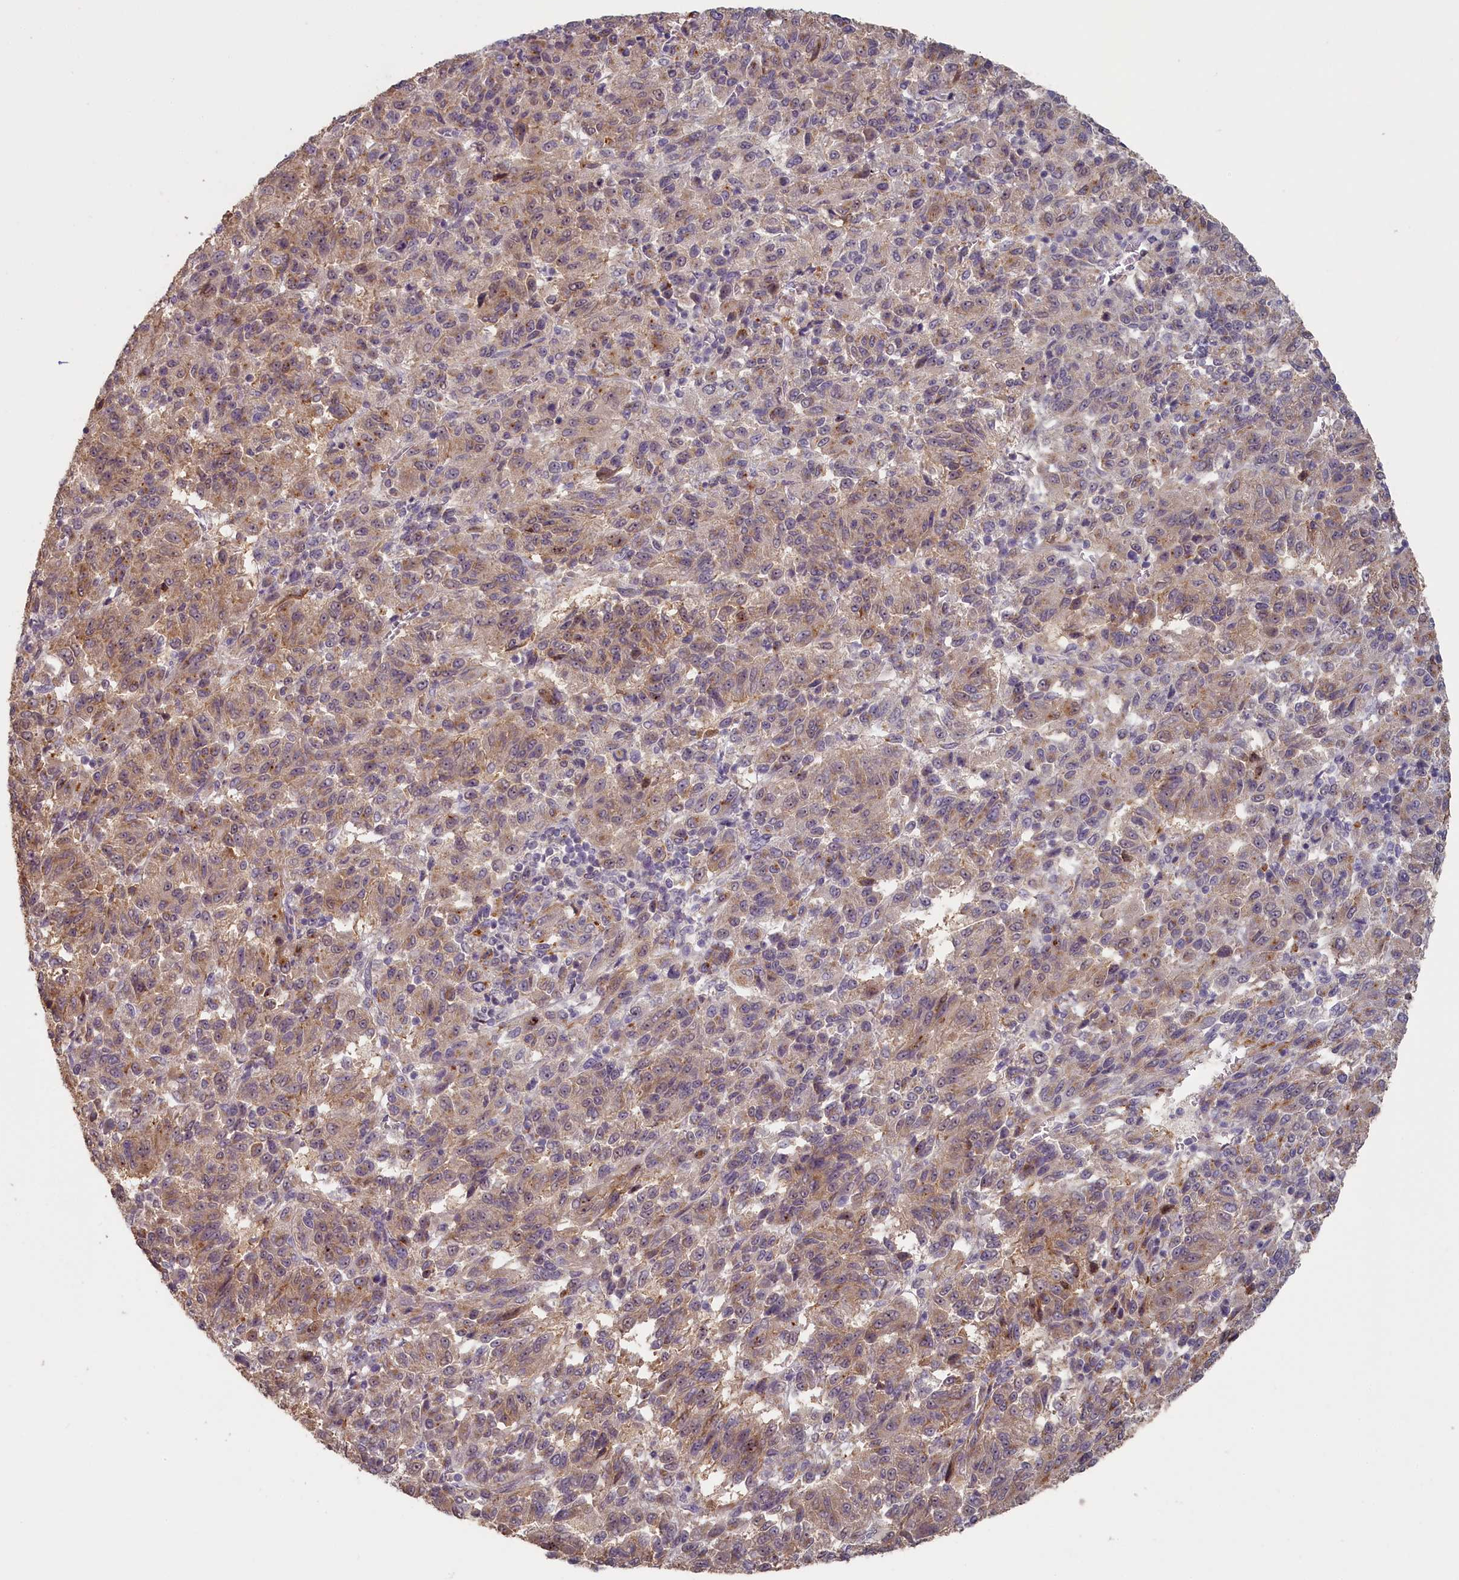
{"staining": {"intensity": "weak", "quantity": ">75%", "location": "cytoplasmic/membranous"}, "tissue": "melanoma", "cell_type": "Tumor cells", "image_type": "cancer", "snomed": [{"axis": "morphology", "description": "Malignant melanoma, Metastatic site"}, {"axis": "topography", "description": "Lung"}], "caption": "The histopathology image demonstrates staining of melanoma, revealing weak cytoplasmic/membranous protein staining (brown color) within tumor cells.", "gene": "STX16", "patient": {"sex": "male", "age": 64}}